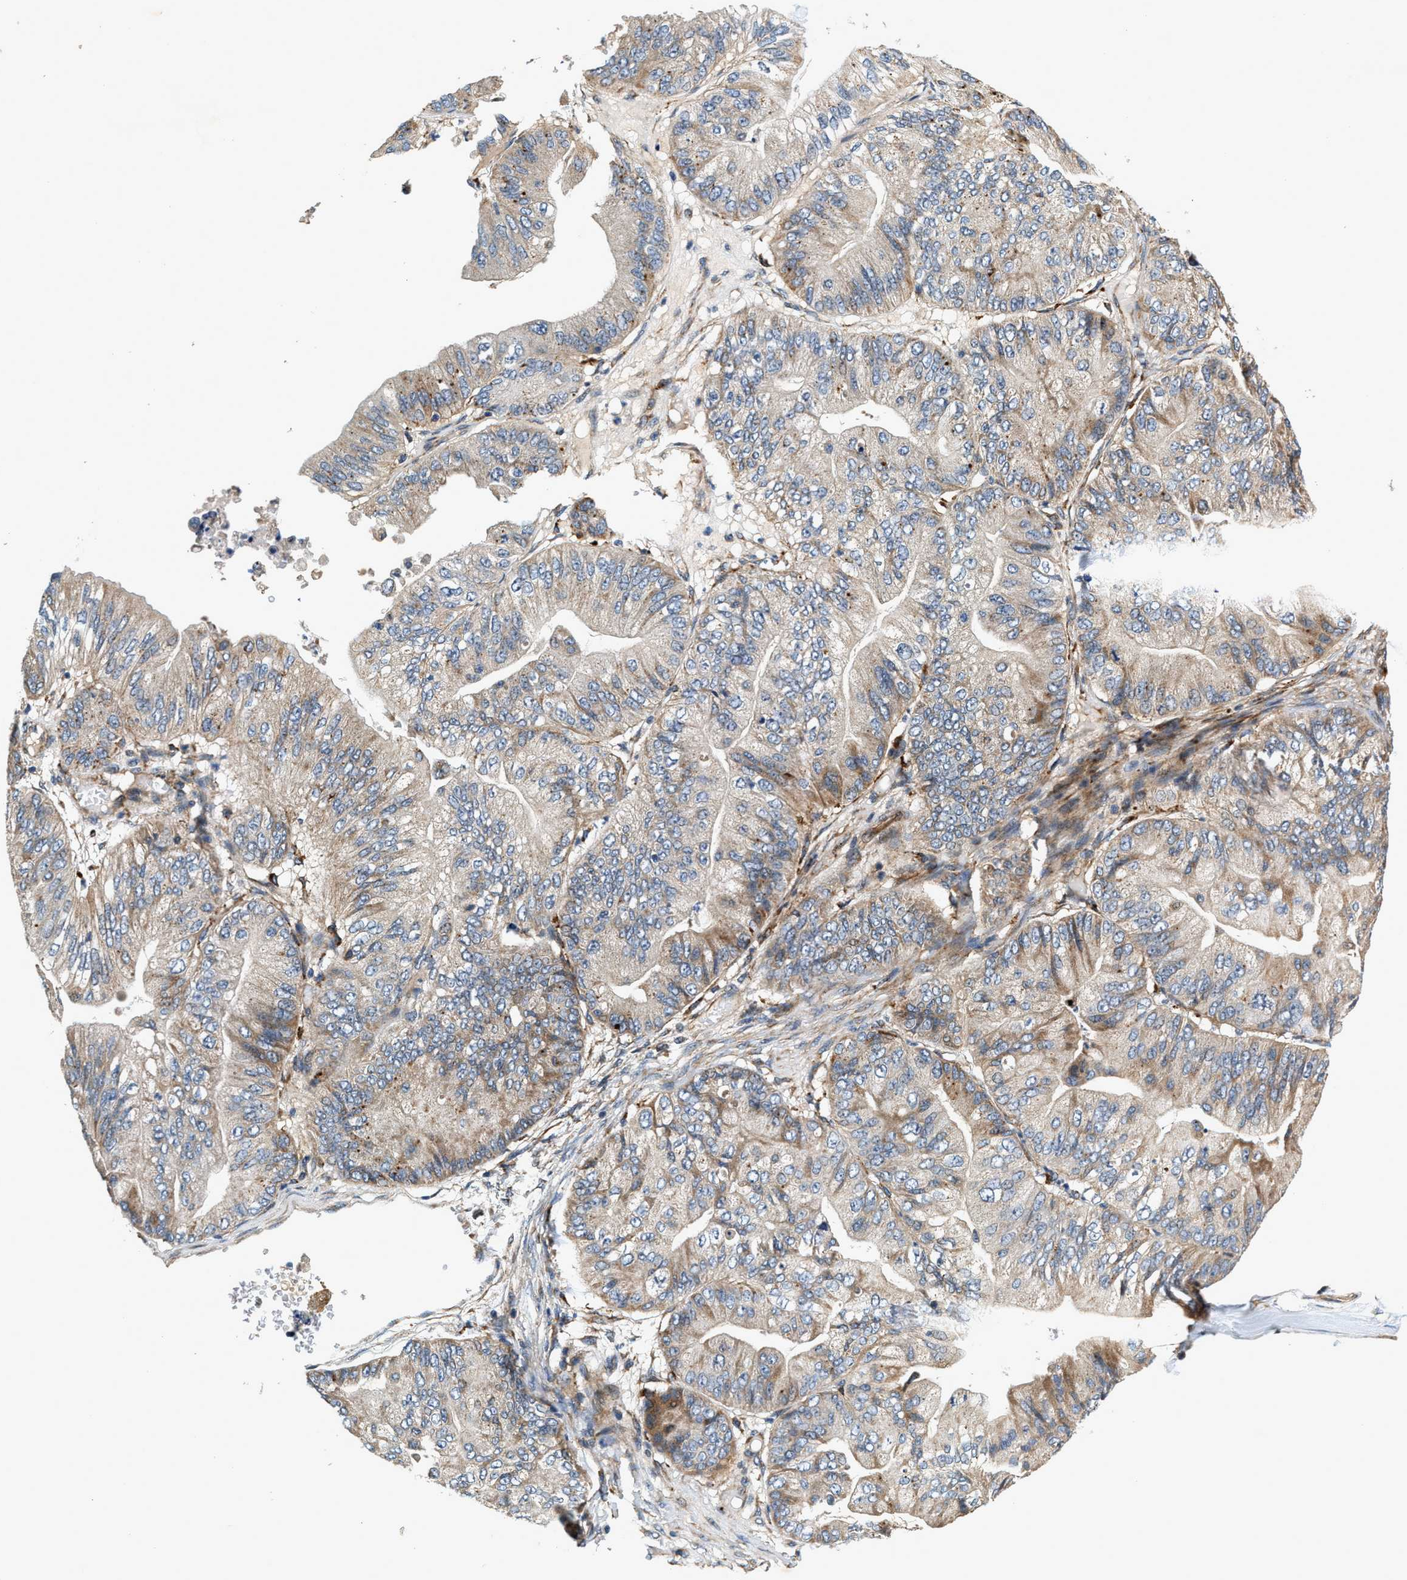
{"staining": {"intensity": "weak", "quantity": ">75%", "location": "cytoplasmic/membranous"}, "tissue": "ovarian cancer", "cell_type": "Tumor cells", "image_type": "cancer", "snomed": [{"axis": "morphology", "description": "Cystadenocarcinoma, mucinous, NOS"}, {"axis": "topography", "description": "Ovary"}], "caption": "Protein staining by IHC exhibits weak cytoplasmic/membranous positivity in approximately >75% of tumor cells in mucinous cystadenocarcinoma (ovarian).", "gene": "DUSP10", "patient": {"sex": "female", "age": 61}}